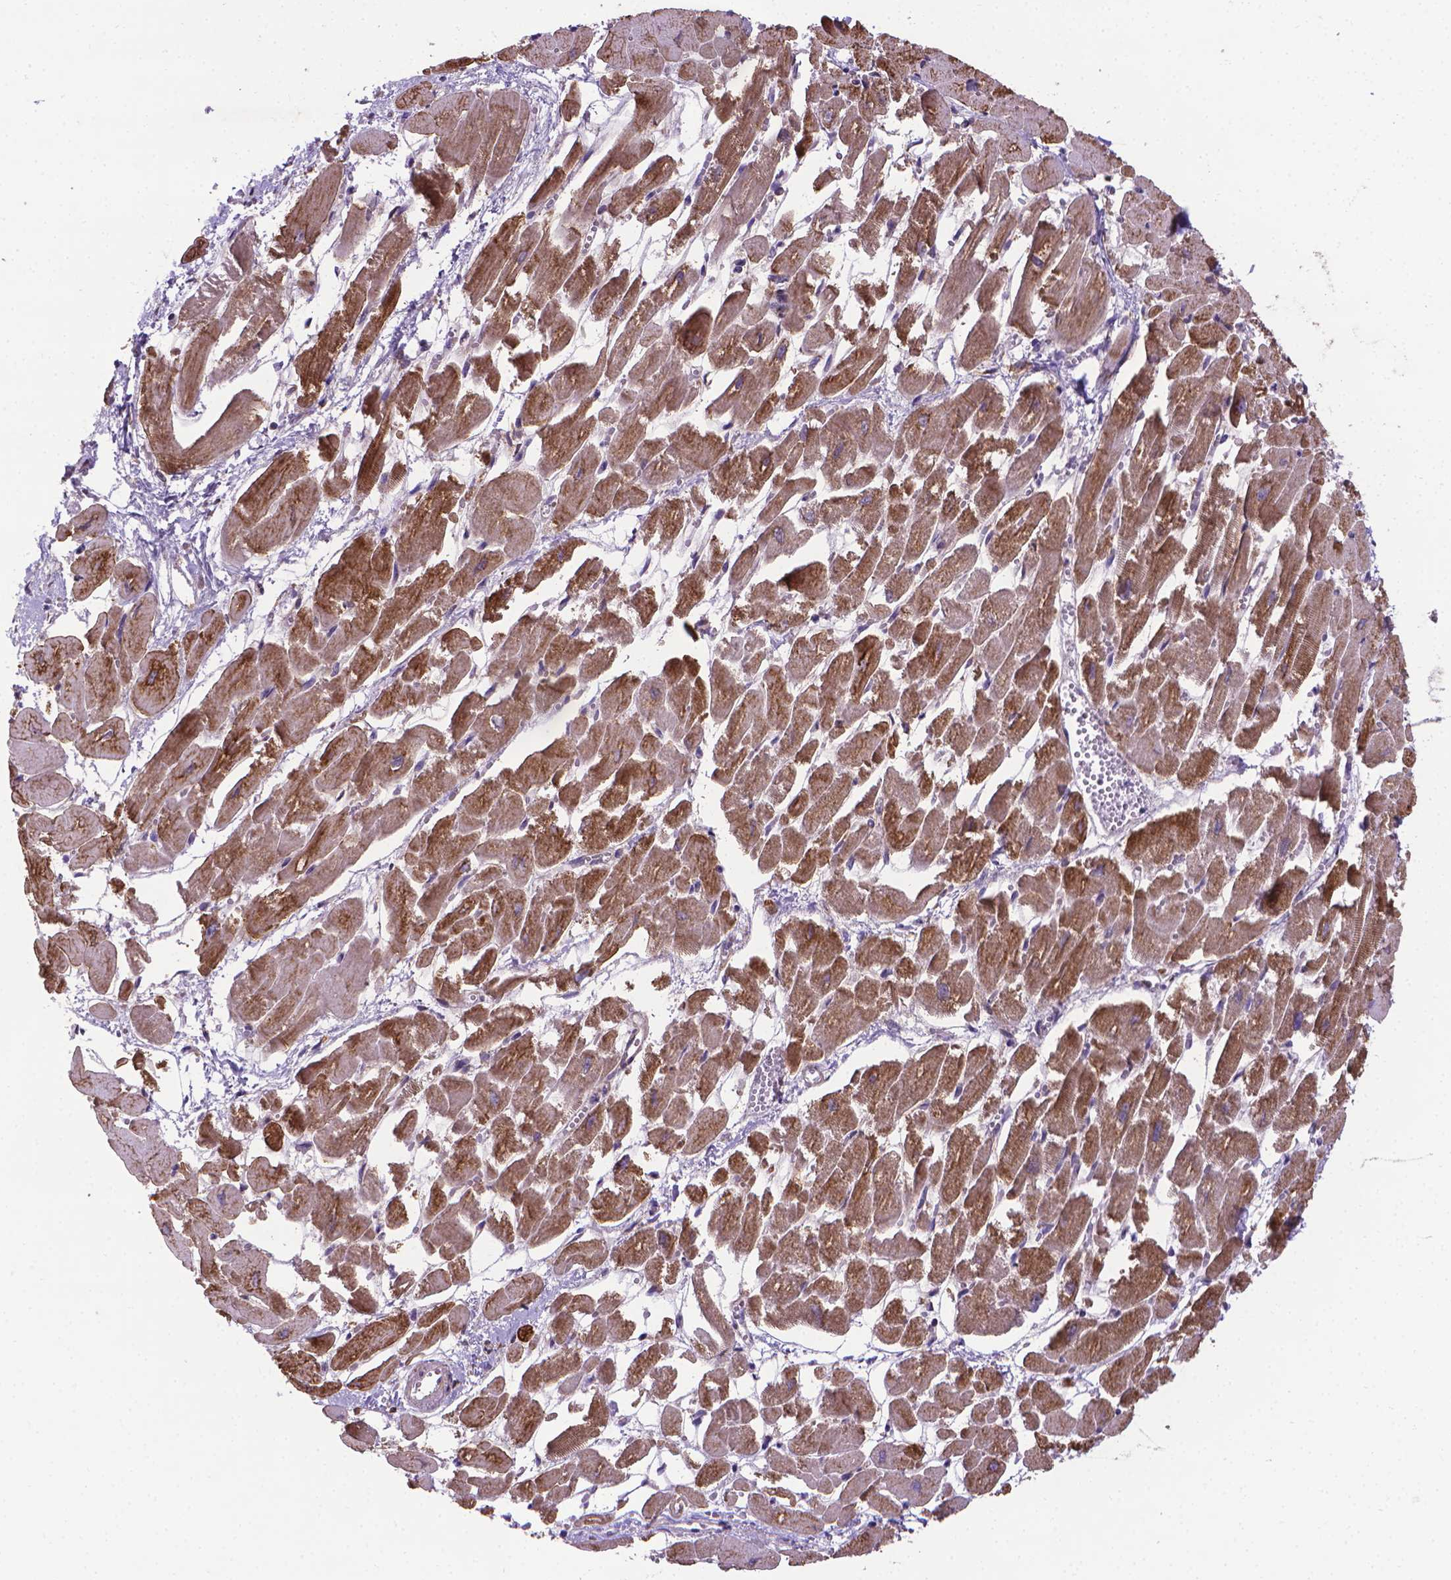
{"staining": {"intensity": "moderate", "quantity": "25%-75%", "location": "cytoplasmic/membranous"}, "tissue": "heart muscle", "cell_type": "Cardiomyocytes", "image_type": "normal", "snomed": [{"axis": "morphology", "description": "Normal tissue, NOS"}, {"axis": "topography", "description": "Heart"}], "caption": "Moderate cytoplasmic/membranous protein staining is appreciated in about 25%-75% of cardiomyocytes in heart muscle. Ihc stains the protein in brown and the nuclei are stained blue.", "gene": "GPR63", "patient": {"sex": "female", "age": 52}}